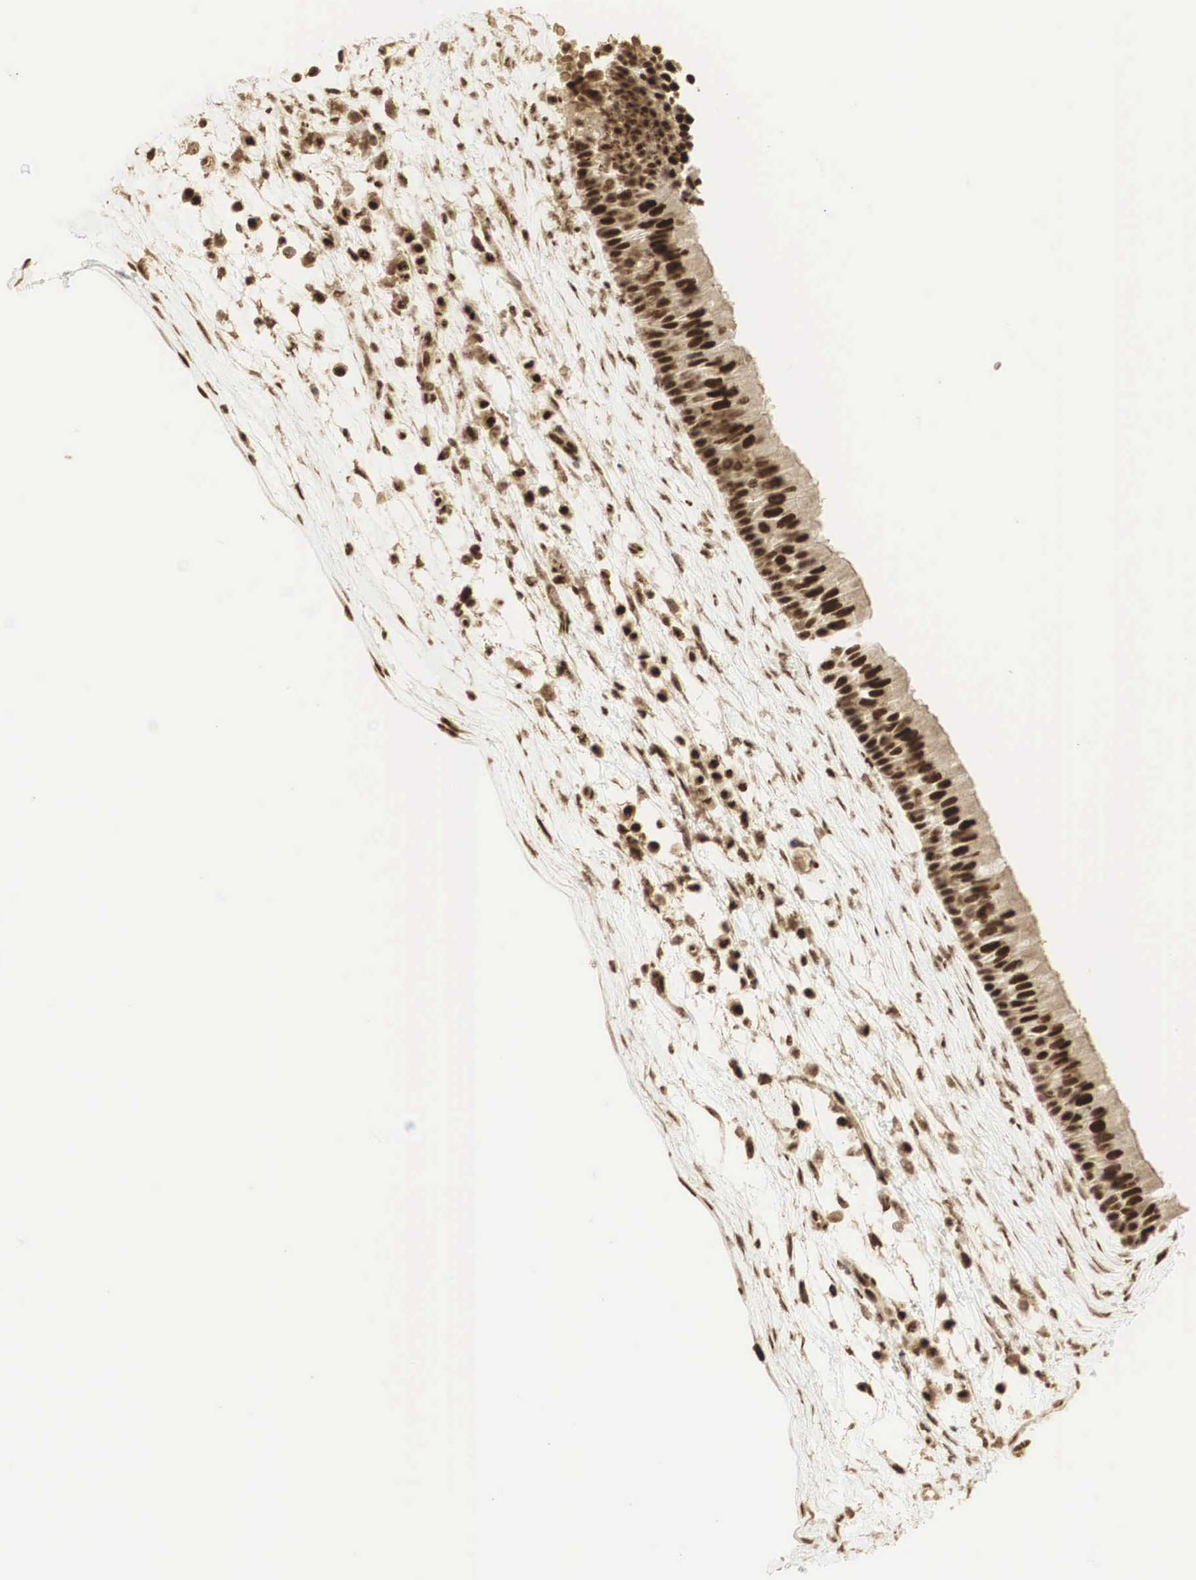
{"staining": {"intensity": "strong", "quantity": ">75%", "location": "cytoplasmic/membranous,nuclear"}, "tissue": "nasopharynx", "cell_type": "Respiratory epithelial cells", "image_type": "normal", "snomed": [{"axis": "morphology", "description": "Normal tissue, NOS"}, {"axis": "topography", "description": "Nasopharynx"}], "caption": "This micrograph shows IHC staining of benign human nasopharynx, with high strong cytoplasmic/membranous,nuclear positivity in approximately >75% of respiratory epithelial cells.", "gene": "RNF113A", "patient": {"sex": "male", "age": 13}}